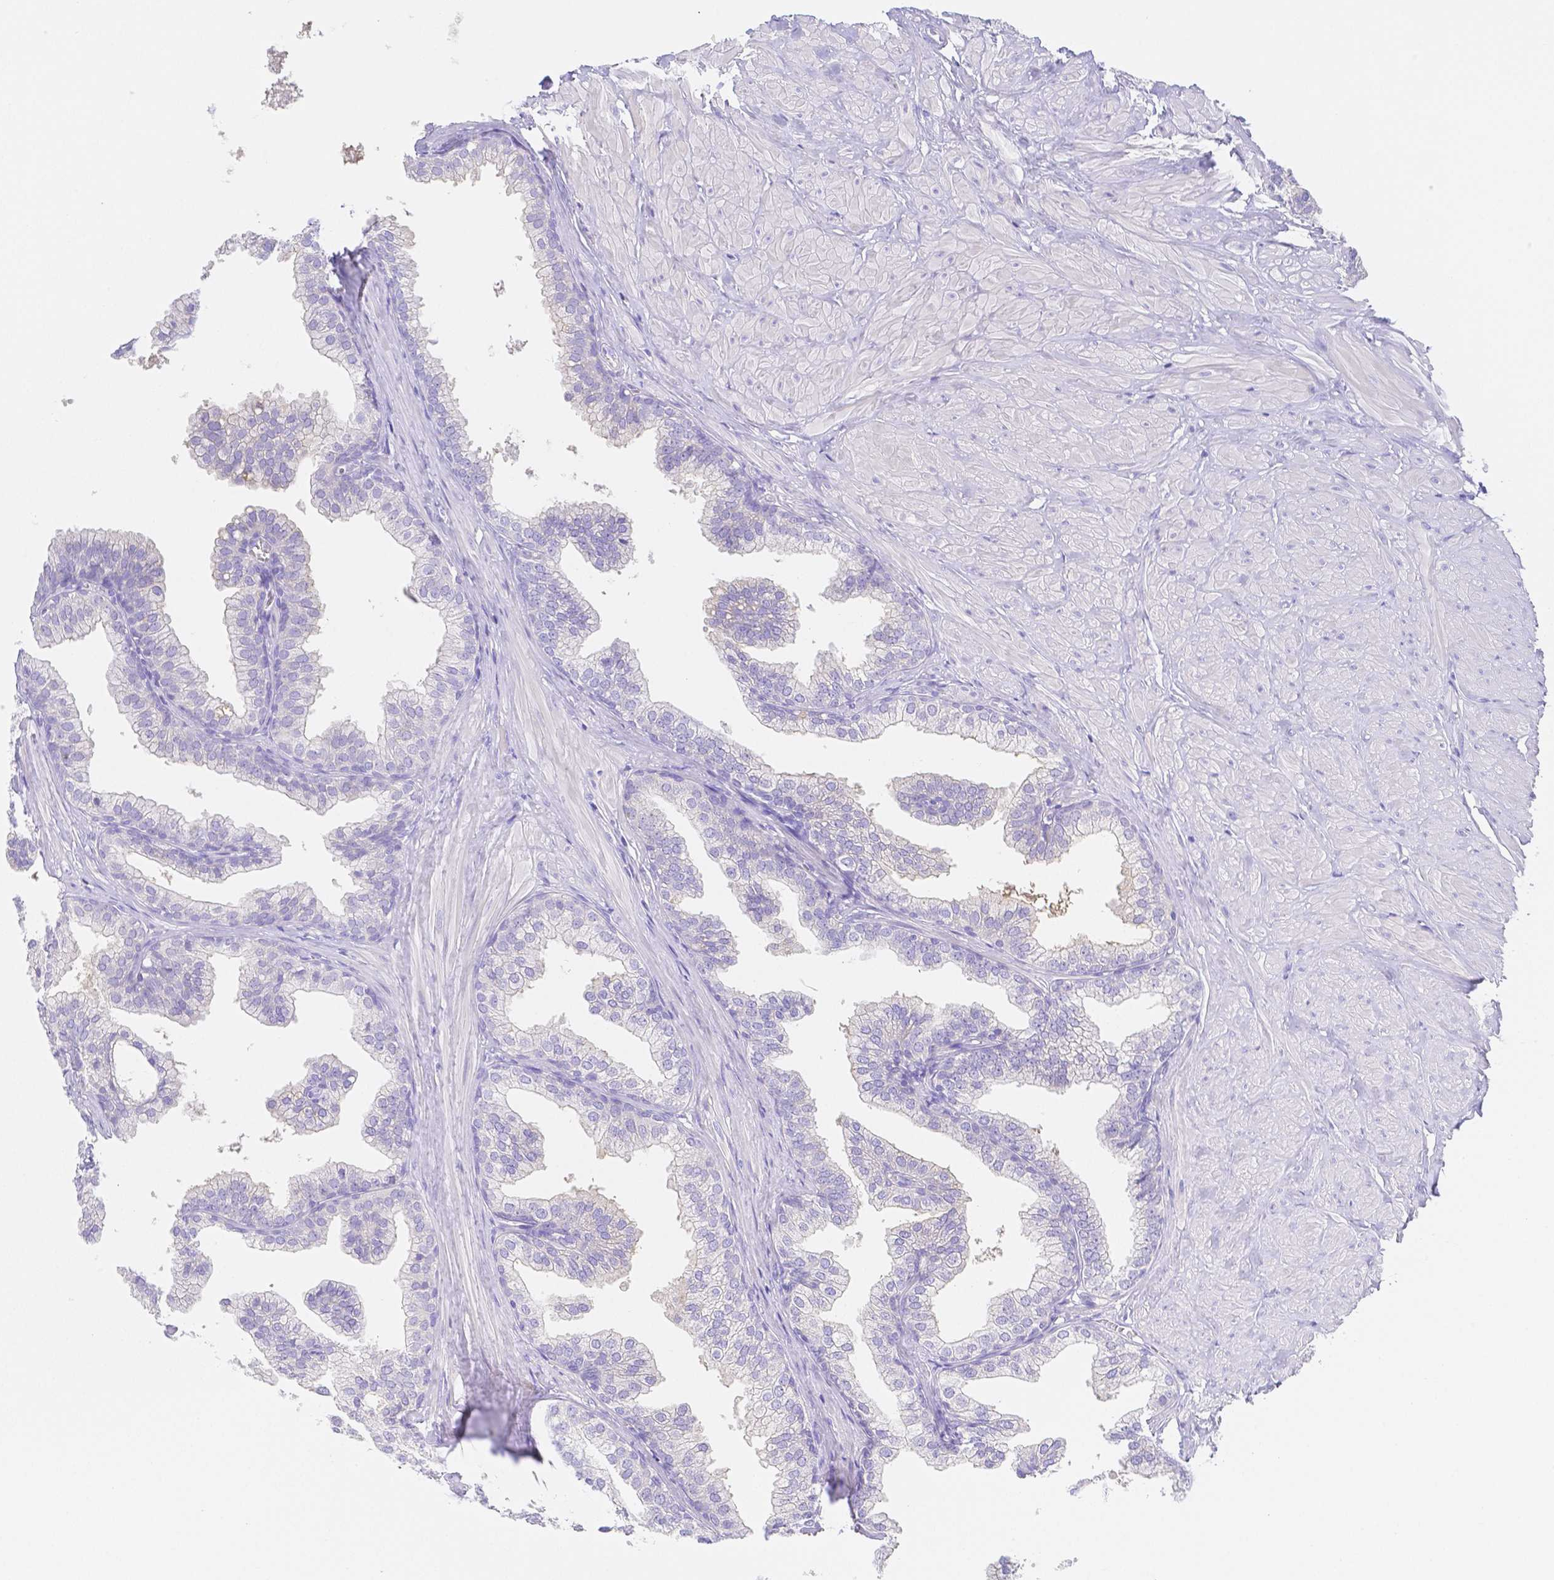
{"staining": {"intensity": "weak", "quantity": "<25%", "location": "cytoplasmic/membranous"}, "tissue": "prostate", "cell_type": "Glandular cells", "image_type": "normal", "snomed": [{"axis": "morphology", "description": "Normal tissue, NOS"}, {"axis": "topography", "description": "Prostate"}, {"axis": "topography", "description": "Peripheral nerve tissue"}], "caption": "Image shows no significant protein staining in glandular cells of benign prostate.", "gene": "ZG16B", "patient": {"sex": "male", "age": 55}}